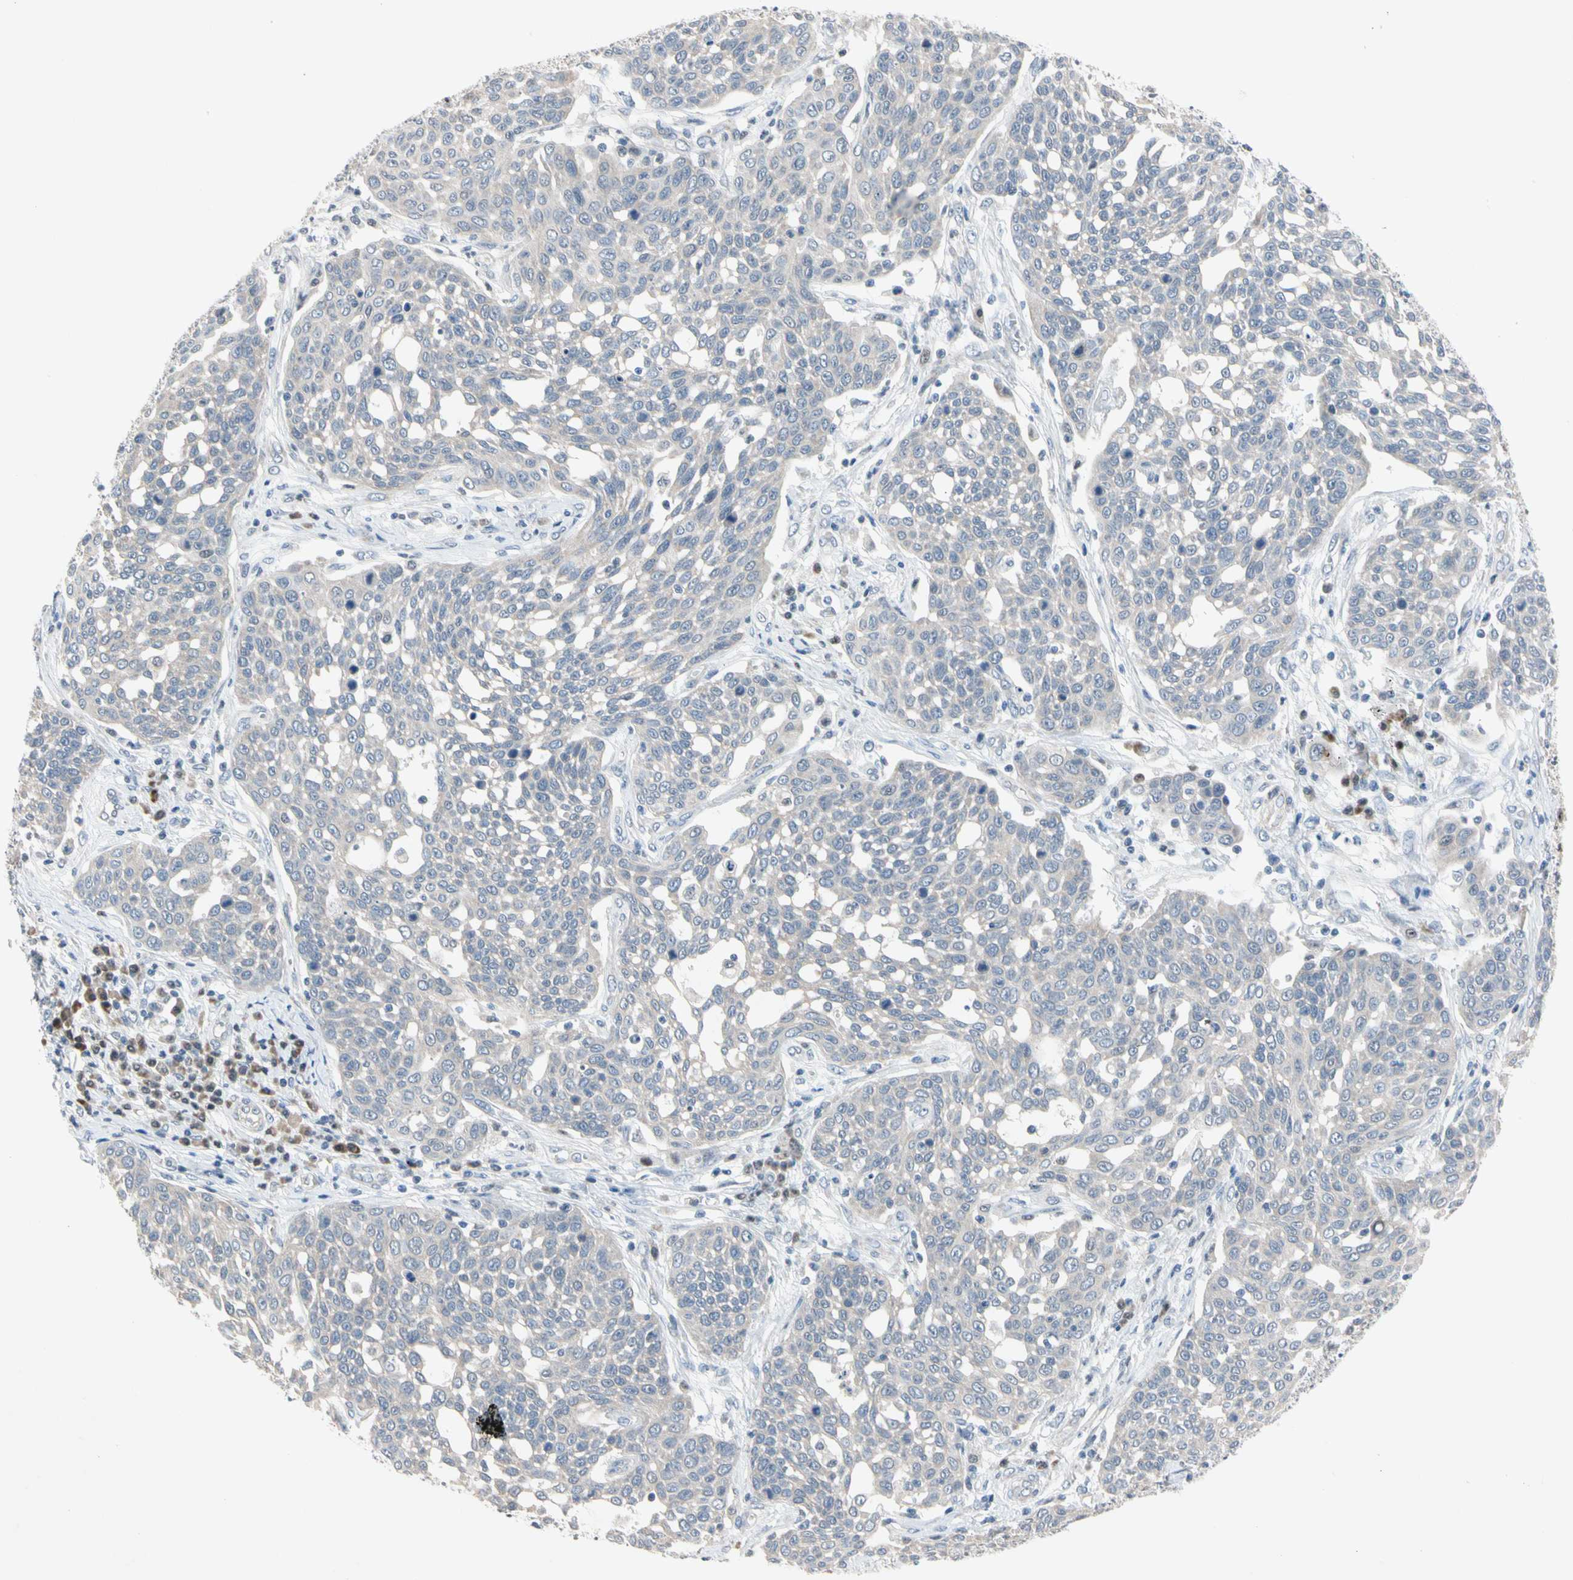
{"staining": {"intensity": "weak", "quantity": ">75%", "location": "cytoplasmic/membranous"}, "tissue": "cervical cancer", "cell_type": "Tumor cells", "image_type": "cancer", "snomed": [{"axis": "morphology", "description": "Squamous cell carcinoma, NOS"}, {"axis": "topography", "description": "Cervix"}], "caption": "Squamous cell carcinoma (cervical) stained for a protein exhibits weak cytoplasmic/membranous positivity in tumor cells.", "gene": "MARK1", "patient": {"sex": "female", "age": 34}}